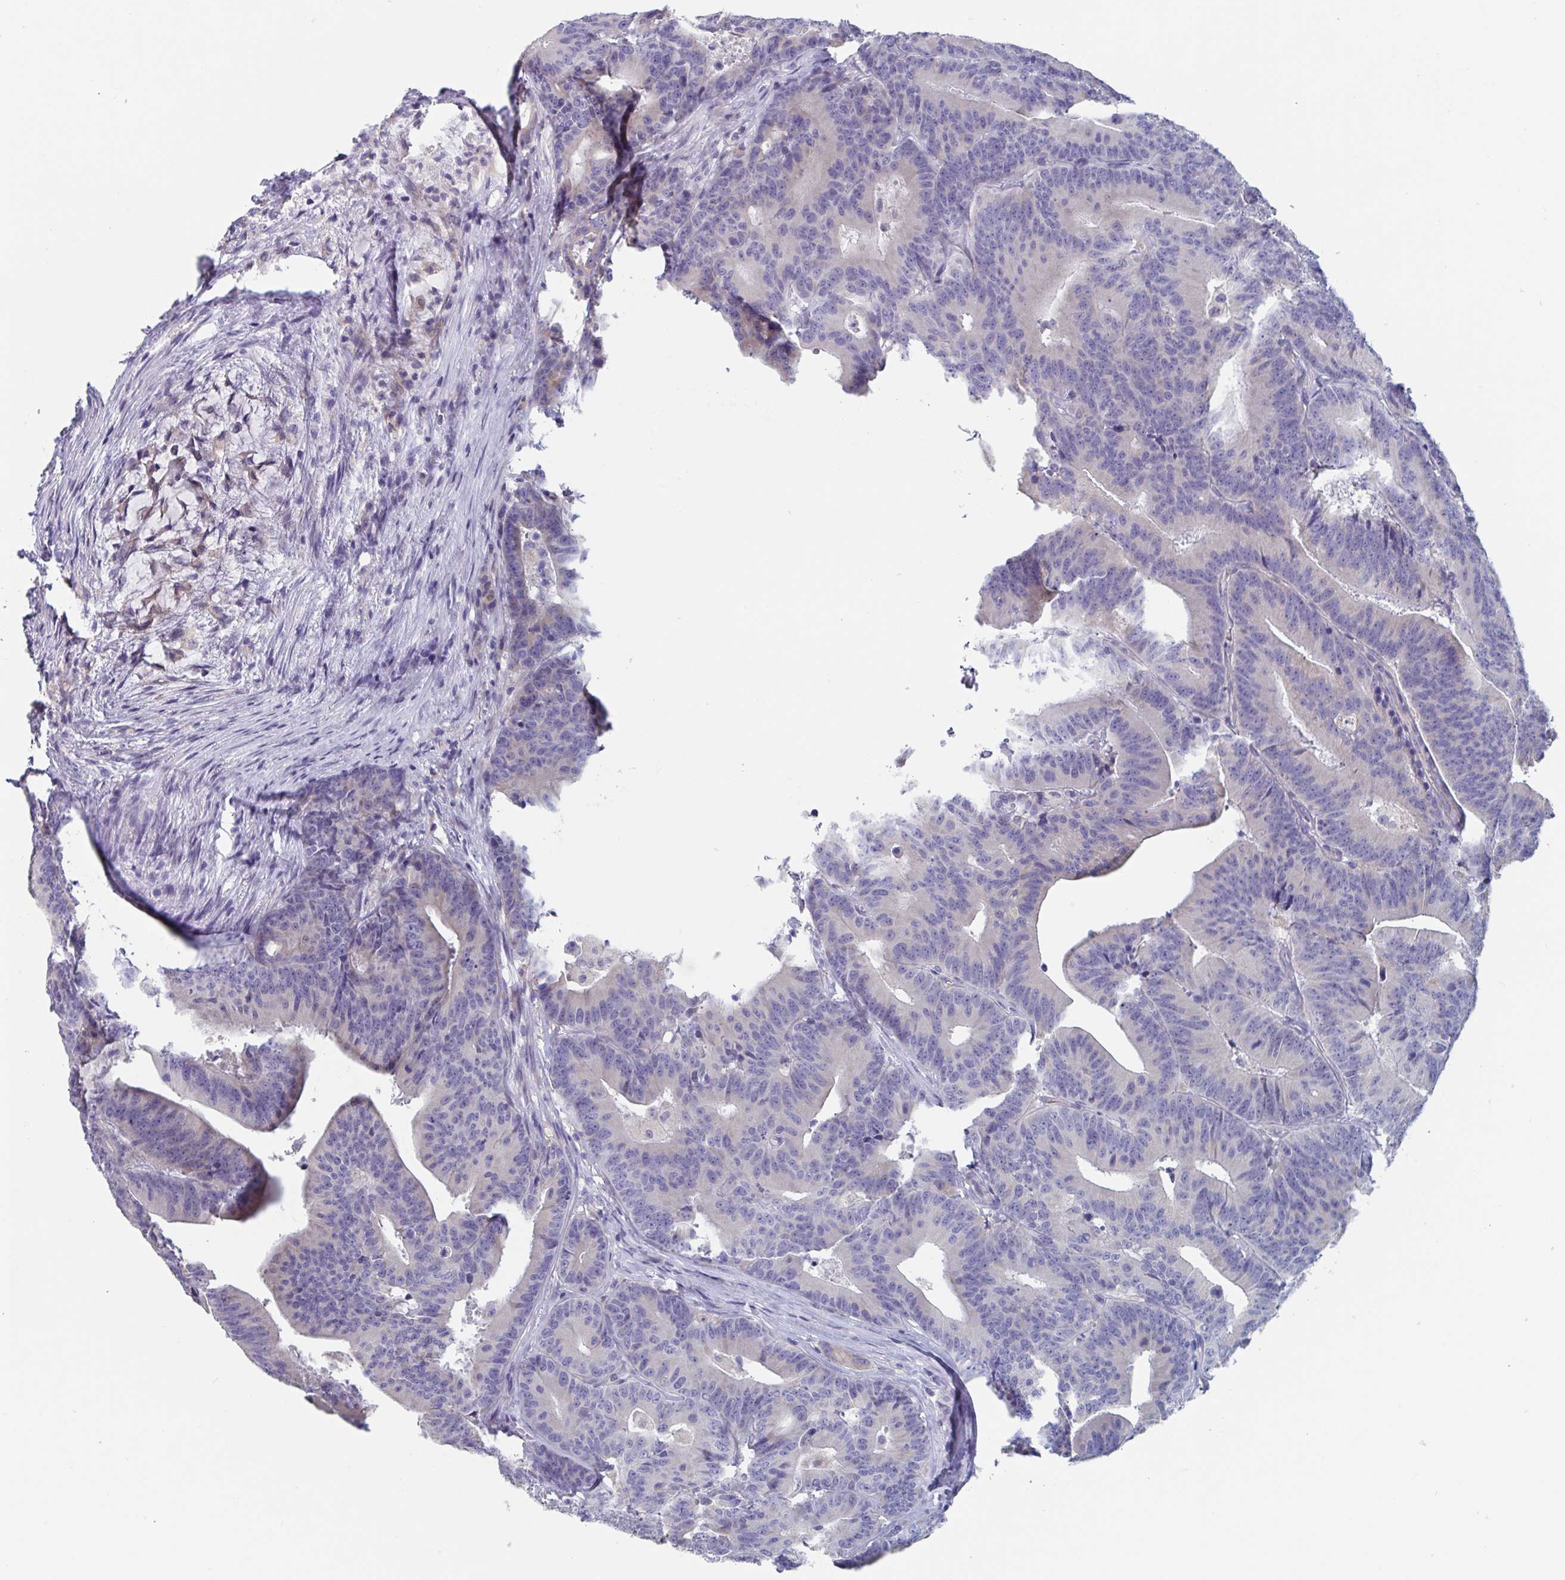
{"staining": {"intensity": "negative", "quantity": "none", "location": "none"}, "tissue": "colorectal cancer", "cell_type": "Tumor cells", "image_type": "cancer", "snomed": [{"axis": "morphology", "description": "Adenocarcinoma, NOS"}, {"axis": "topography", "description": "Colon"}], "caption": "The image reveals no staining of tumor cells in colorectal cancer.", "gene": "ABHD16A", "patient": {"sex": "female", "age": 78}}